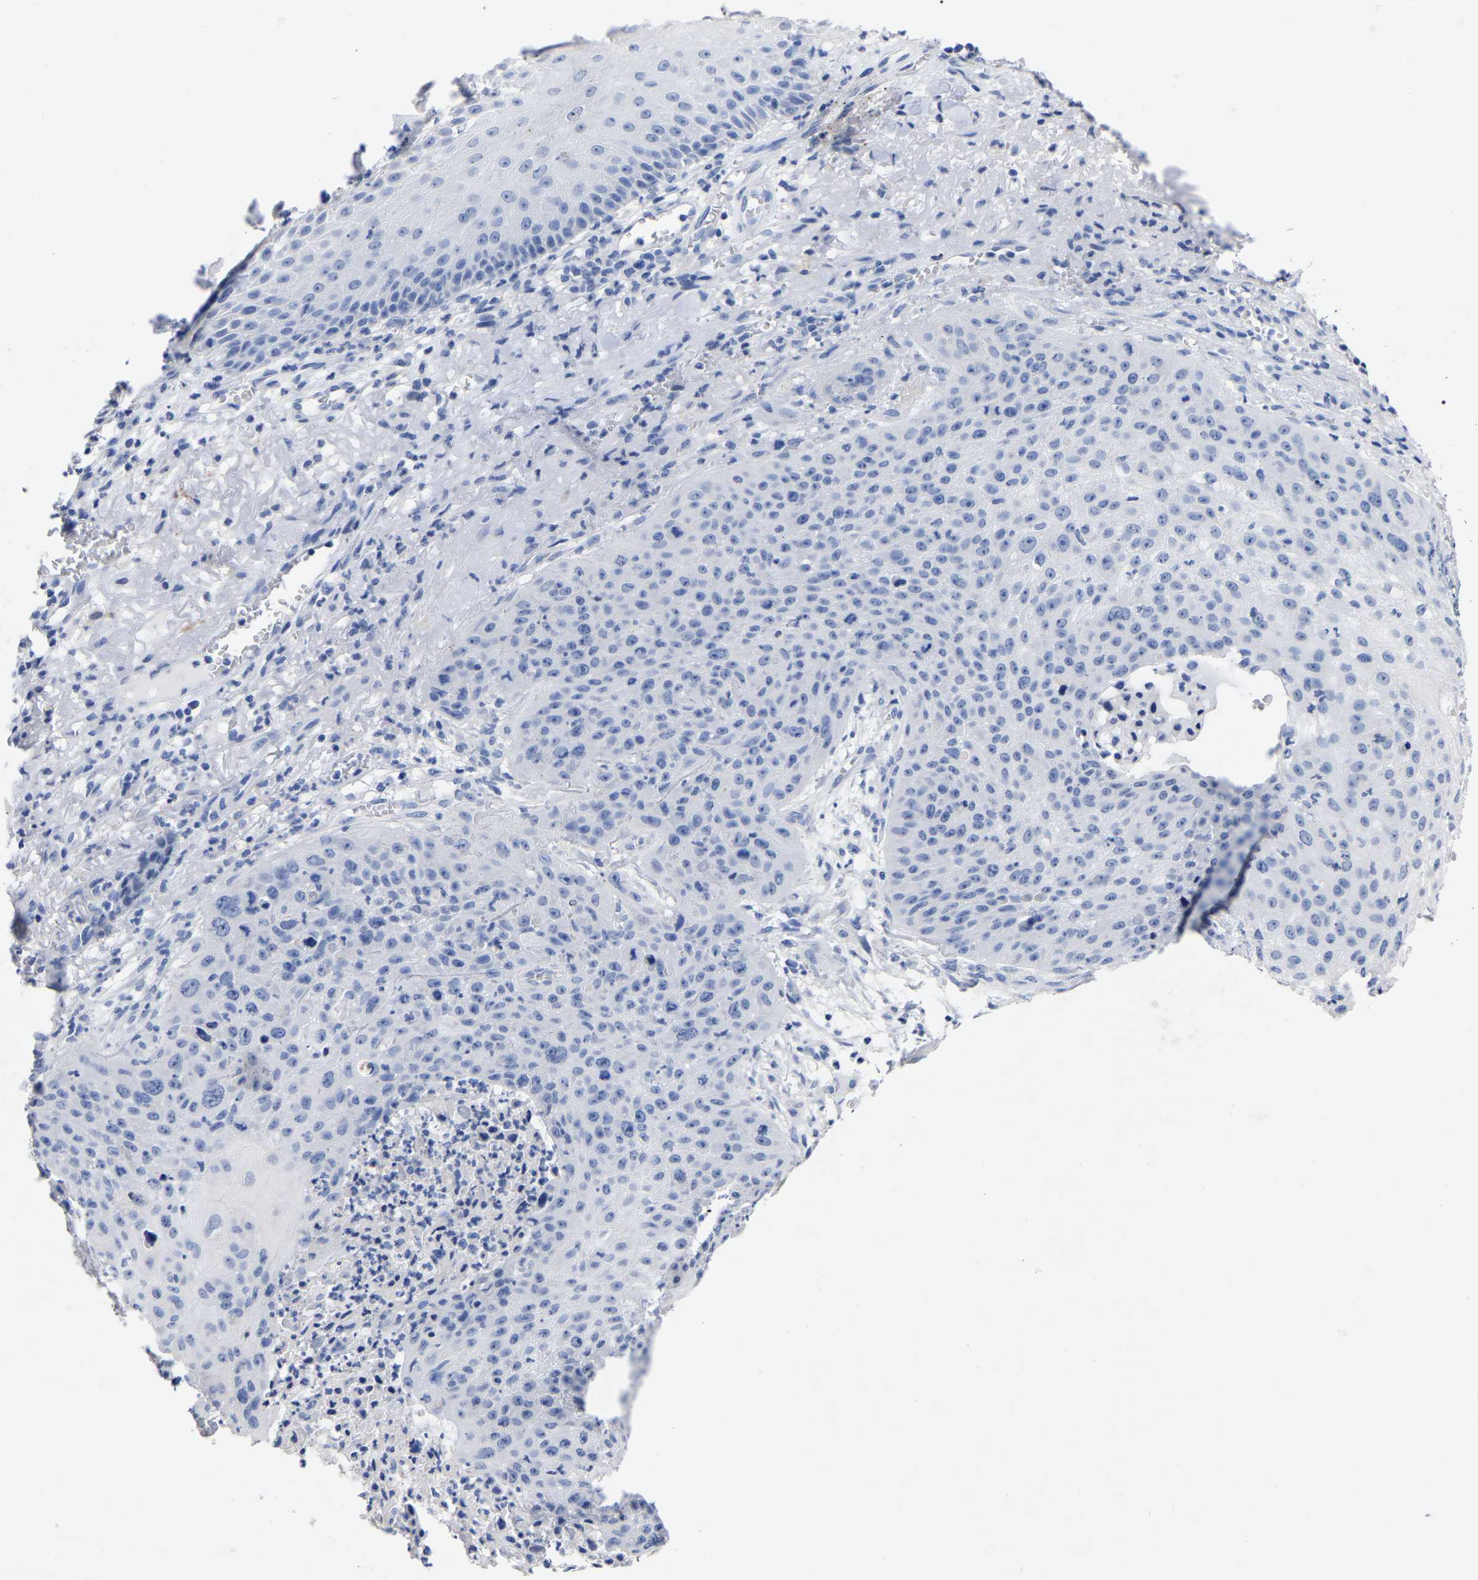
{"staining": {"intensity": "negative", "quantity": "none", "location": "none"}, "tissue": "skin cancer", "cell_type": "Tumor cells", "image_type": "cancer", "snomed": [{"axis": "morphology", "description": "Squamous cell carcinoma, NOS"}, {"axis": "topography", "description": "Skin"}], "caption": "High magnification brightfield microscopy of skin cancer stained with DAB (3,3'-diaminobenzidine) (brown) and counterstained with hematoxylin (blue): tumor cells show no significant expression. Brightfield microscopy of immunohistochemistry stained with DAB (brown) and hematoxylin (blue), captured at high magnification.", "gene": "ANXA13", "patient": {"sex": "female", "age": 80}}